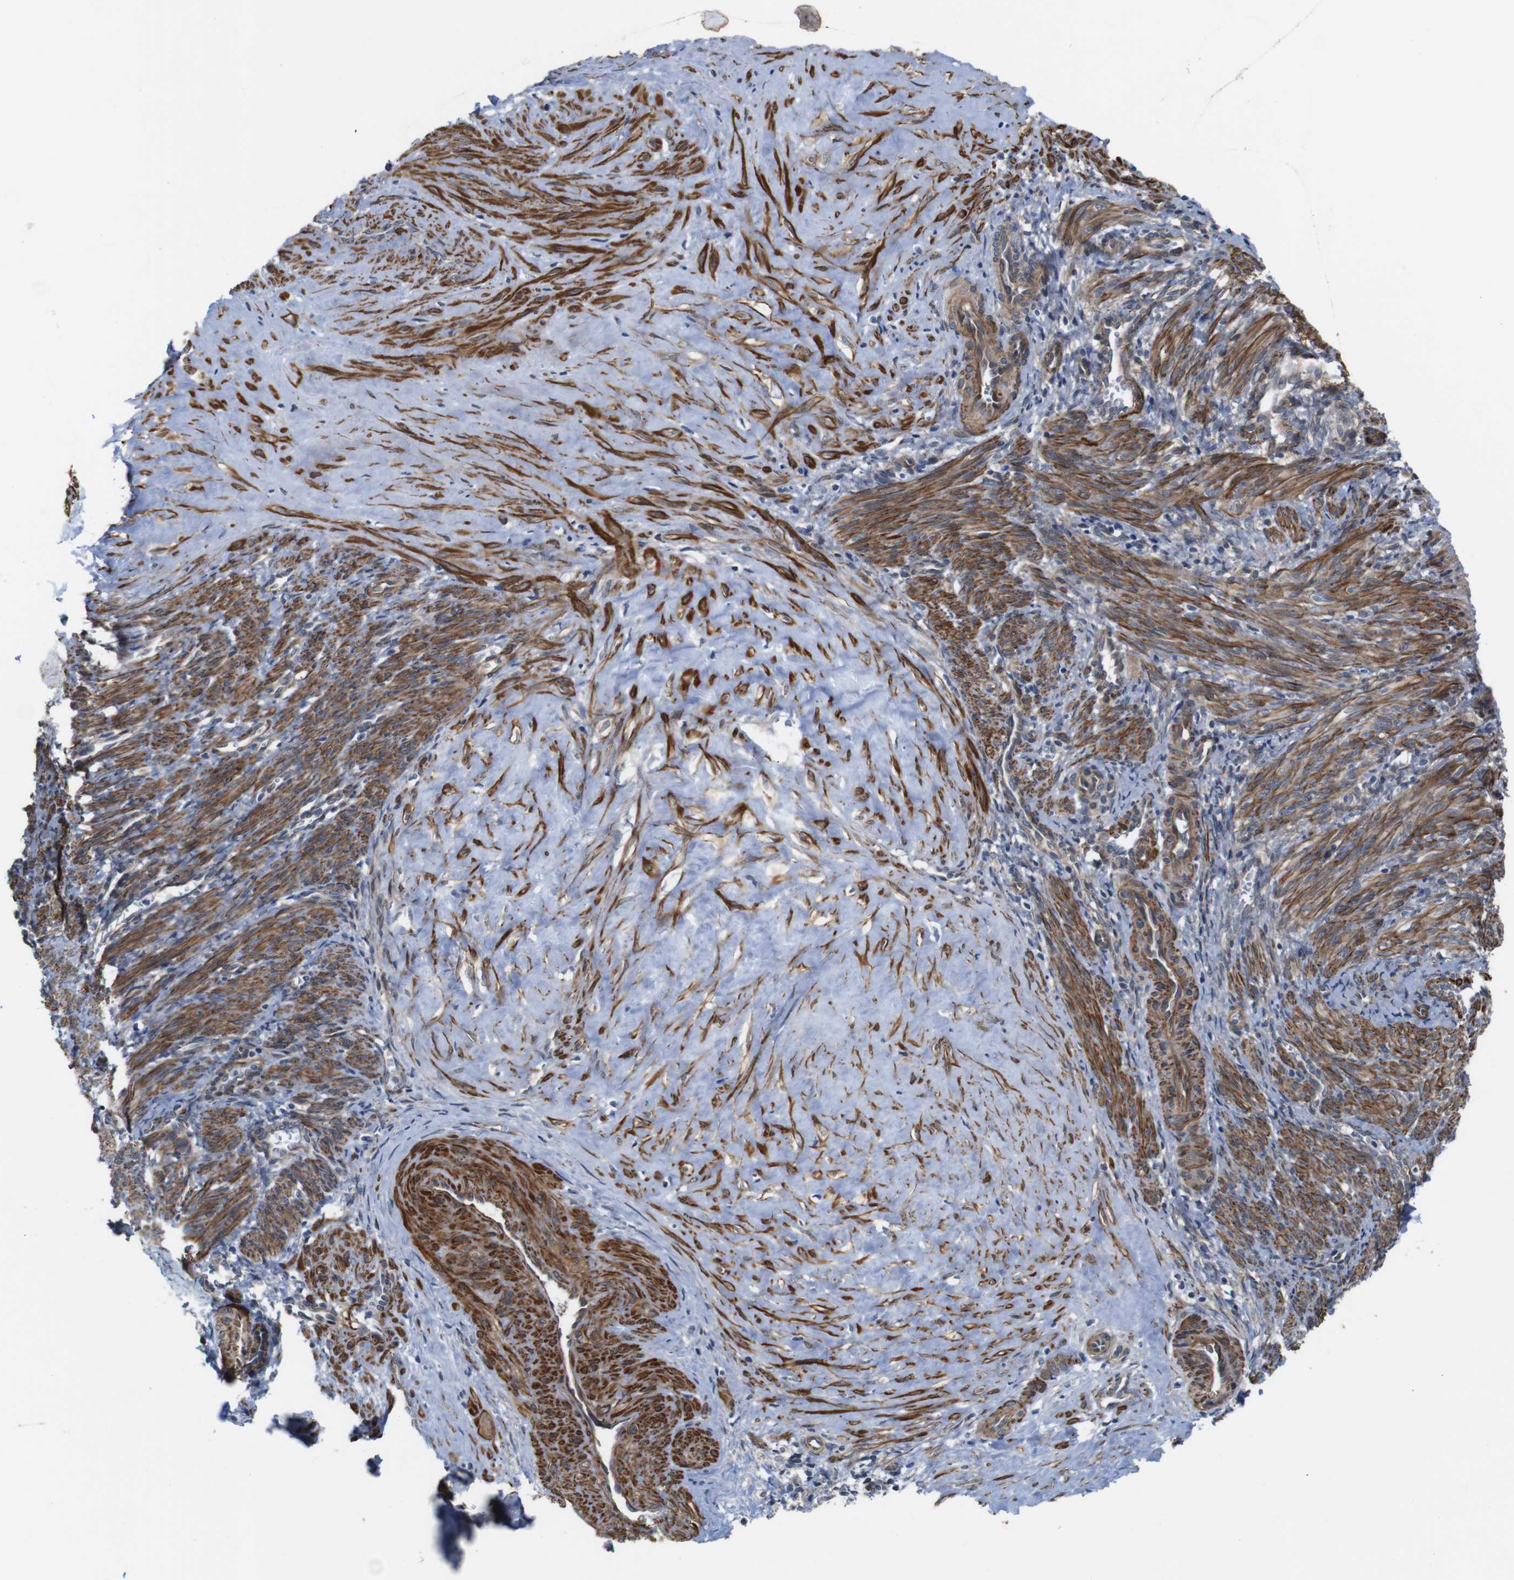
{"staining": {"intensity": "strong", "quantity": ">75%", "location": "cytoplasmic/membranous"}, "tissue": "smooth muscle", "cell_type": "Smooth muscle cells", "image_type": "normal", "snomed": [{"axis": "morphology", "description": "Normal tissue, NOS"}, {"axis": "topography", "description": "Endometrium"}], "caption": "Brown immunohistochemical staining in normal human smooth muscle reveals strong cytoplasmic/membranous expression in approximately >75% of smooth muscle cells. The staining was performed using DAB (3,3'-diaminobenzidine) to visualize the protein expression in brown, while the nuclei were stained in blue with hematoxylin (Magnification: 20x).", "gene": "GGT7", "patient": {"sex": "female", "age": 33}}